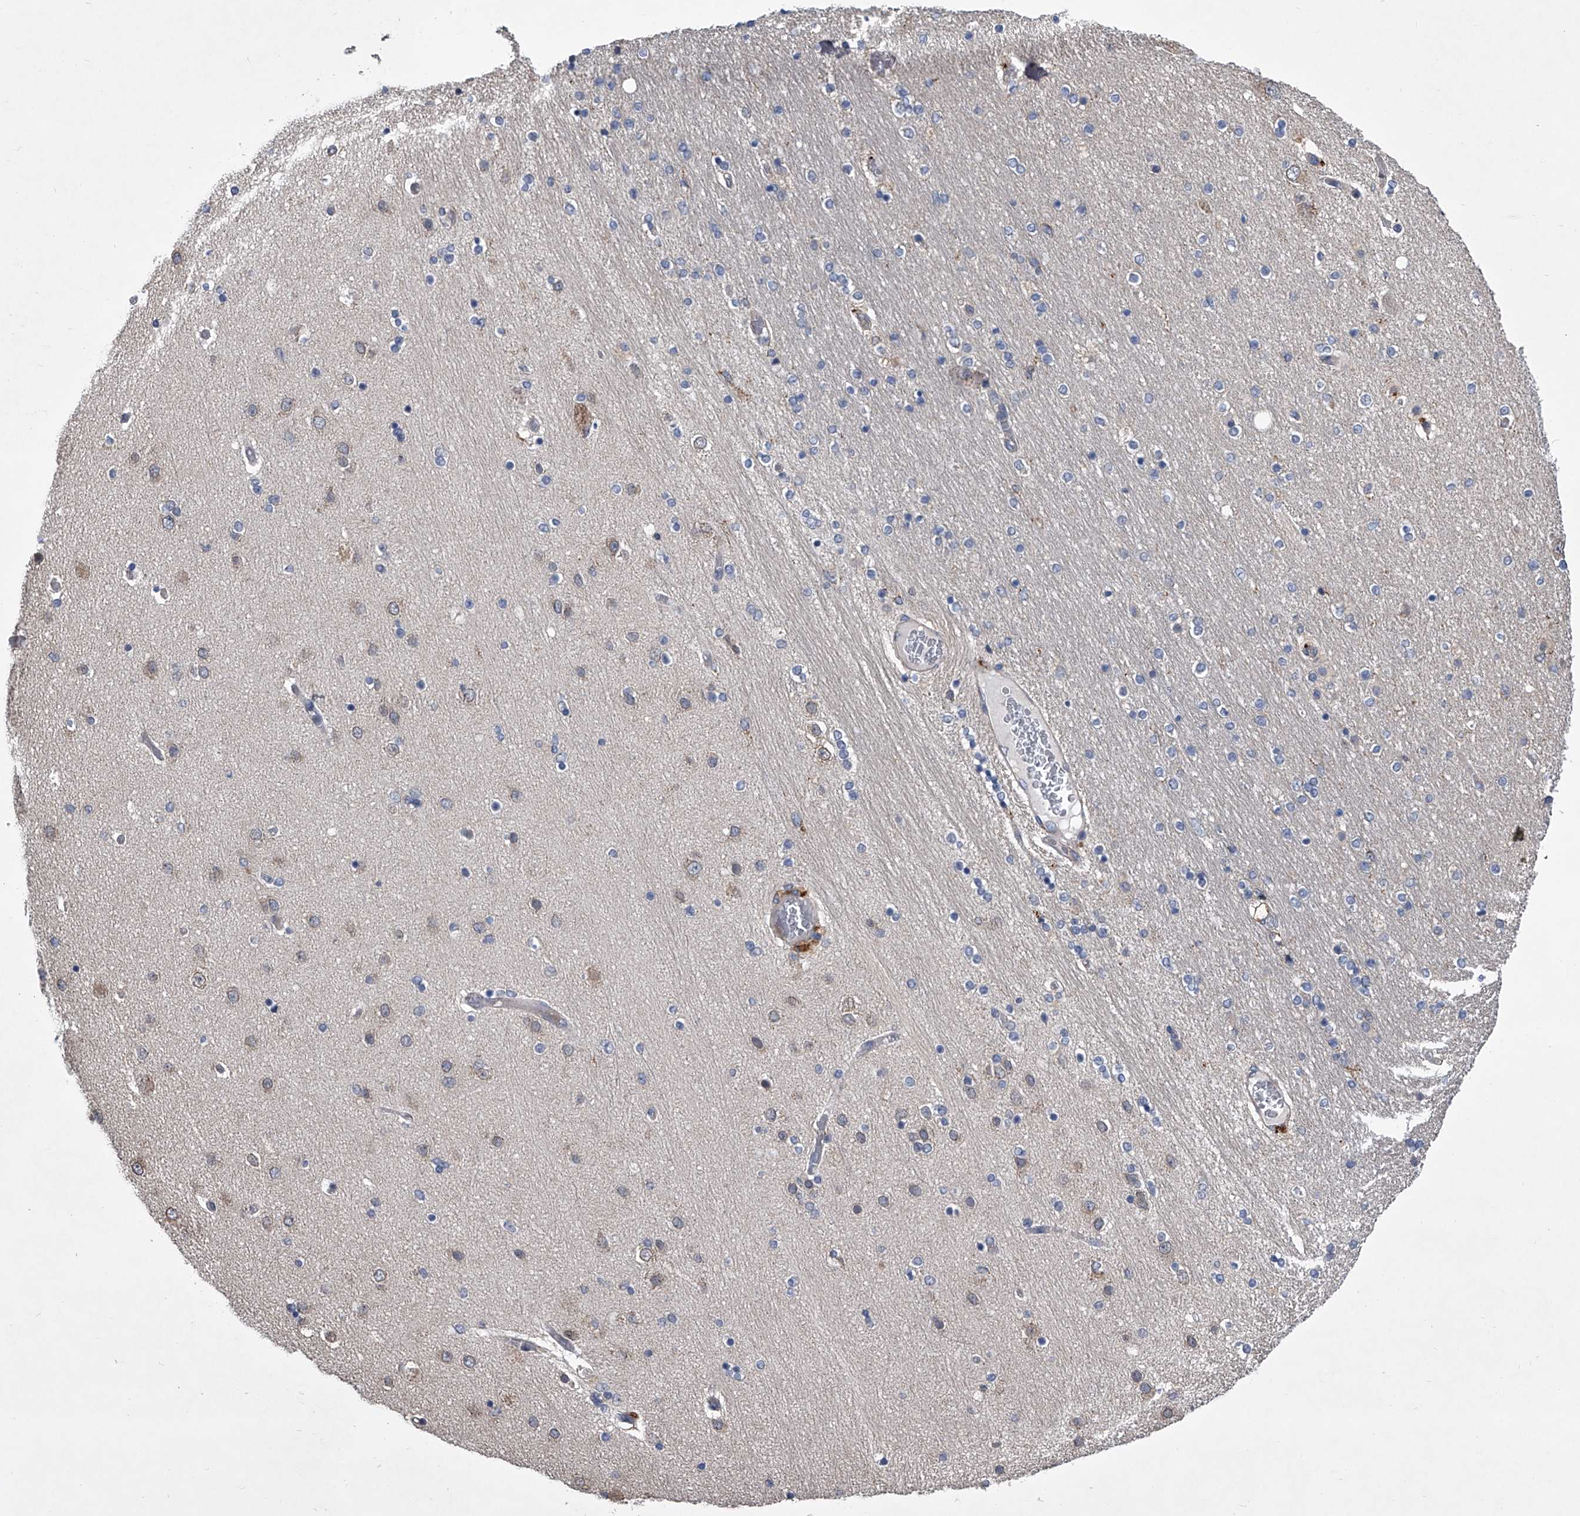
{"staining": {"intensity": "negative", "quantity": "none", "location": "none"}, "tissue": "hippocampus", "cell_type": "Glial cells", "image_type": "normal", "snomed": [{"axis": "morphology", "description": "Normal tissue, NOS"}, {"axis": "topography", "description": "Hippocampus"}], "caption": "Protein analysis of unremarkable hippocampus exhibits no significant expression in glial cells. (DAB immunohistochemistry, high magnification).", "gene": "TRIM8", "patient": {"sex": "female", "age": 54}}